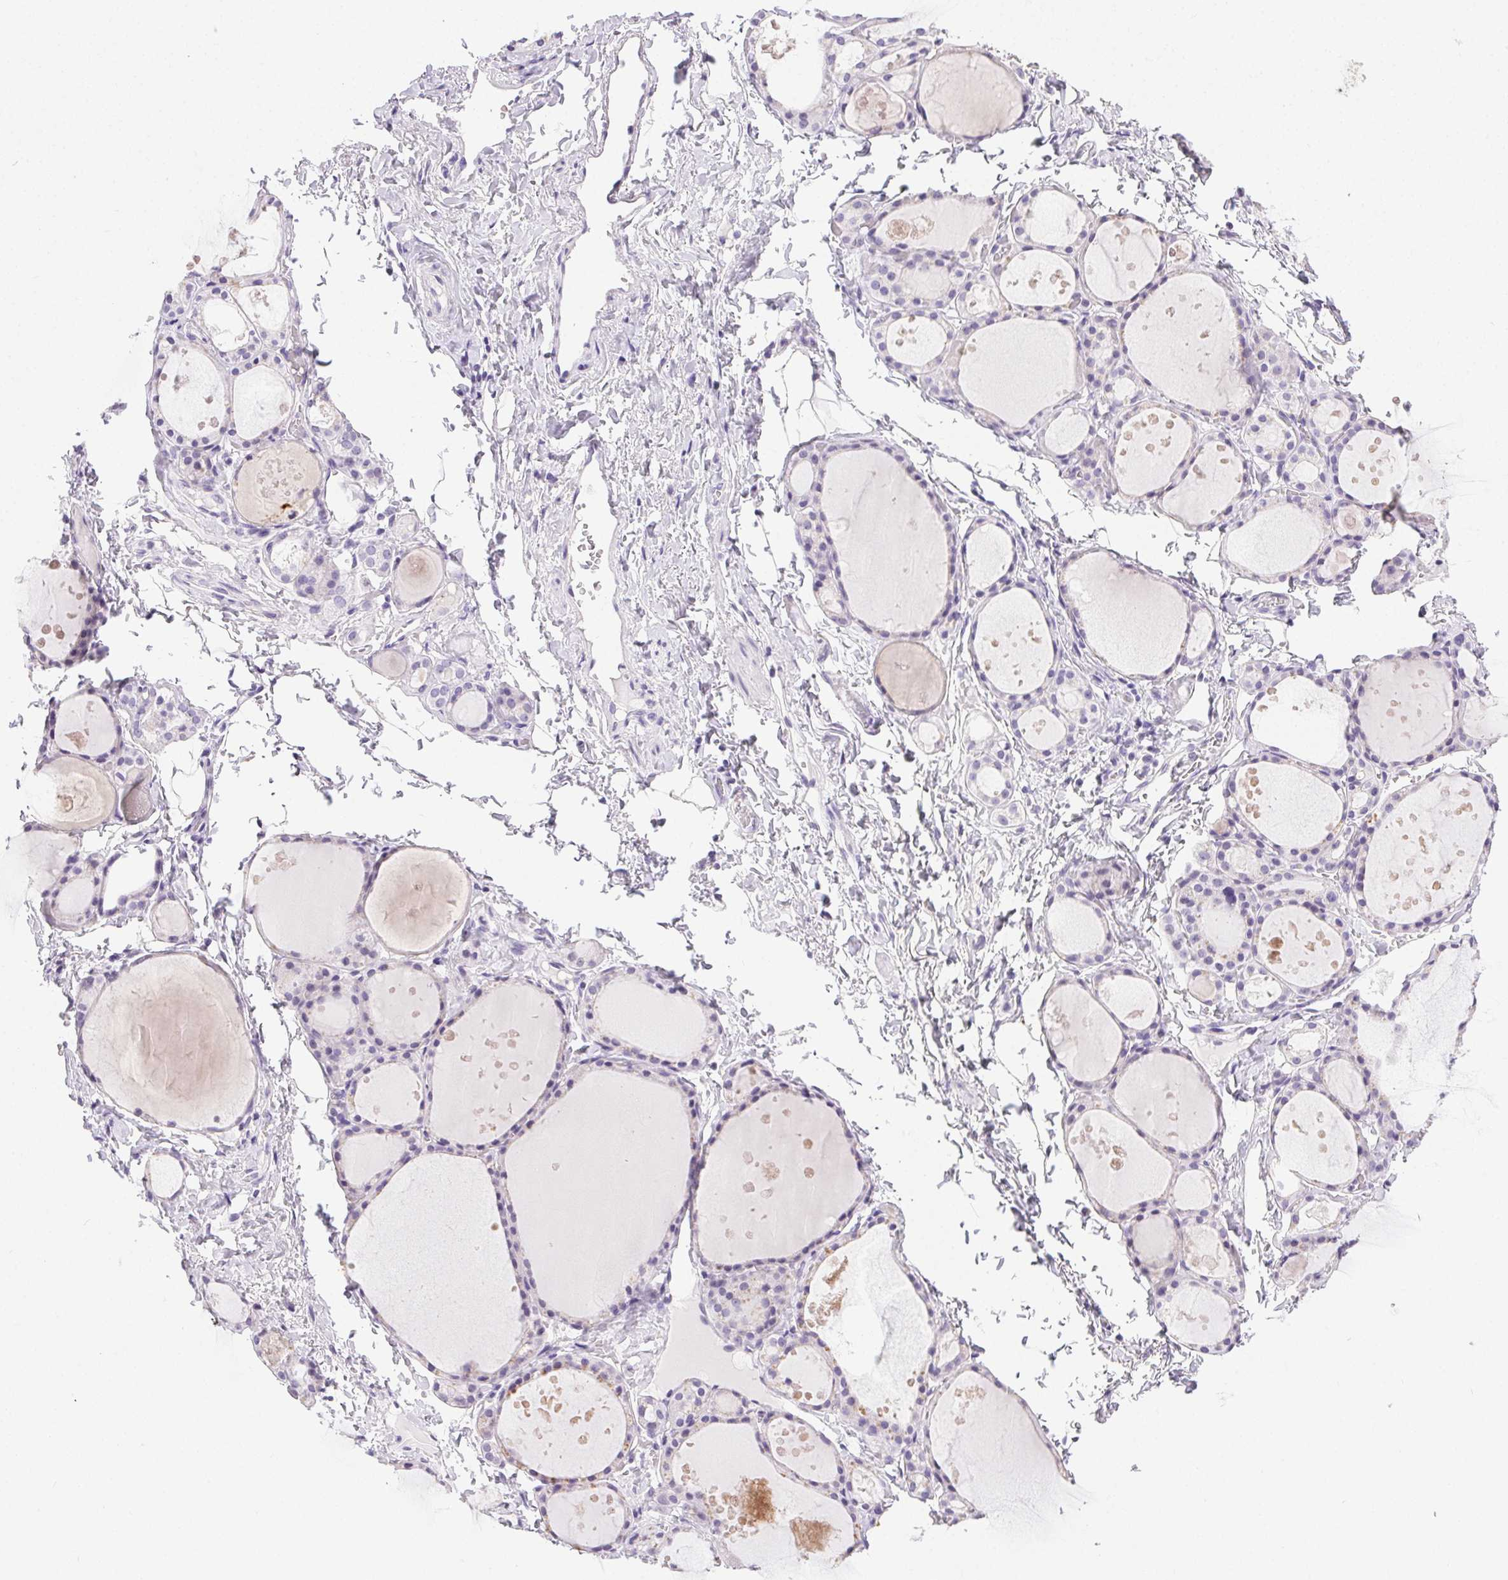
{"staining": {"intensity": "negative", "quantity": "none", "location": "none"}, "tissue": "thyroid gland", "cell_type": "Glandular cells", "image_type": "normal", "snomed": [{"axis": "morphology", "description": "Normal tissue, NOS"}, {"axis": "topography", "description": "Thyroid gland"}], "caption": "Micrograph shows no significant protein staining in glandular cells of normal thyroid gland. Brightfield microscopy of immunohistochemistry (IHC) stained with DAB (brown) and hematoxylin (blue), captured at high magnification.", "gene": "C20orf85", "patient": {"sex": "male", "age": 68}}